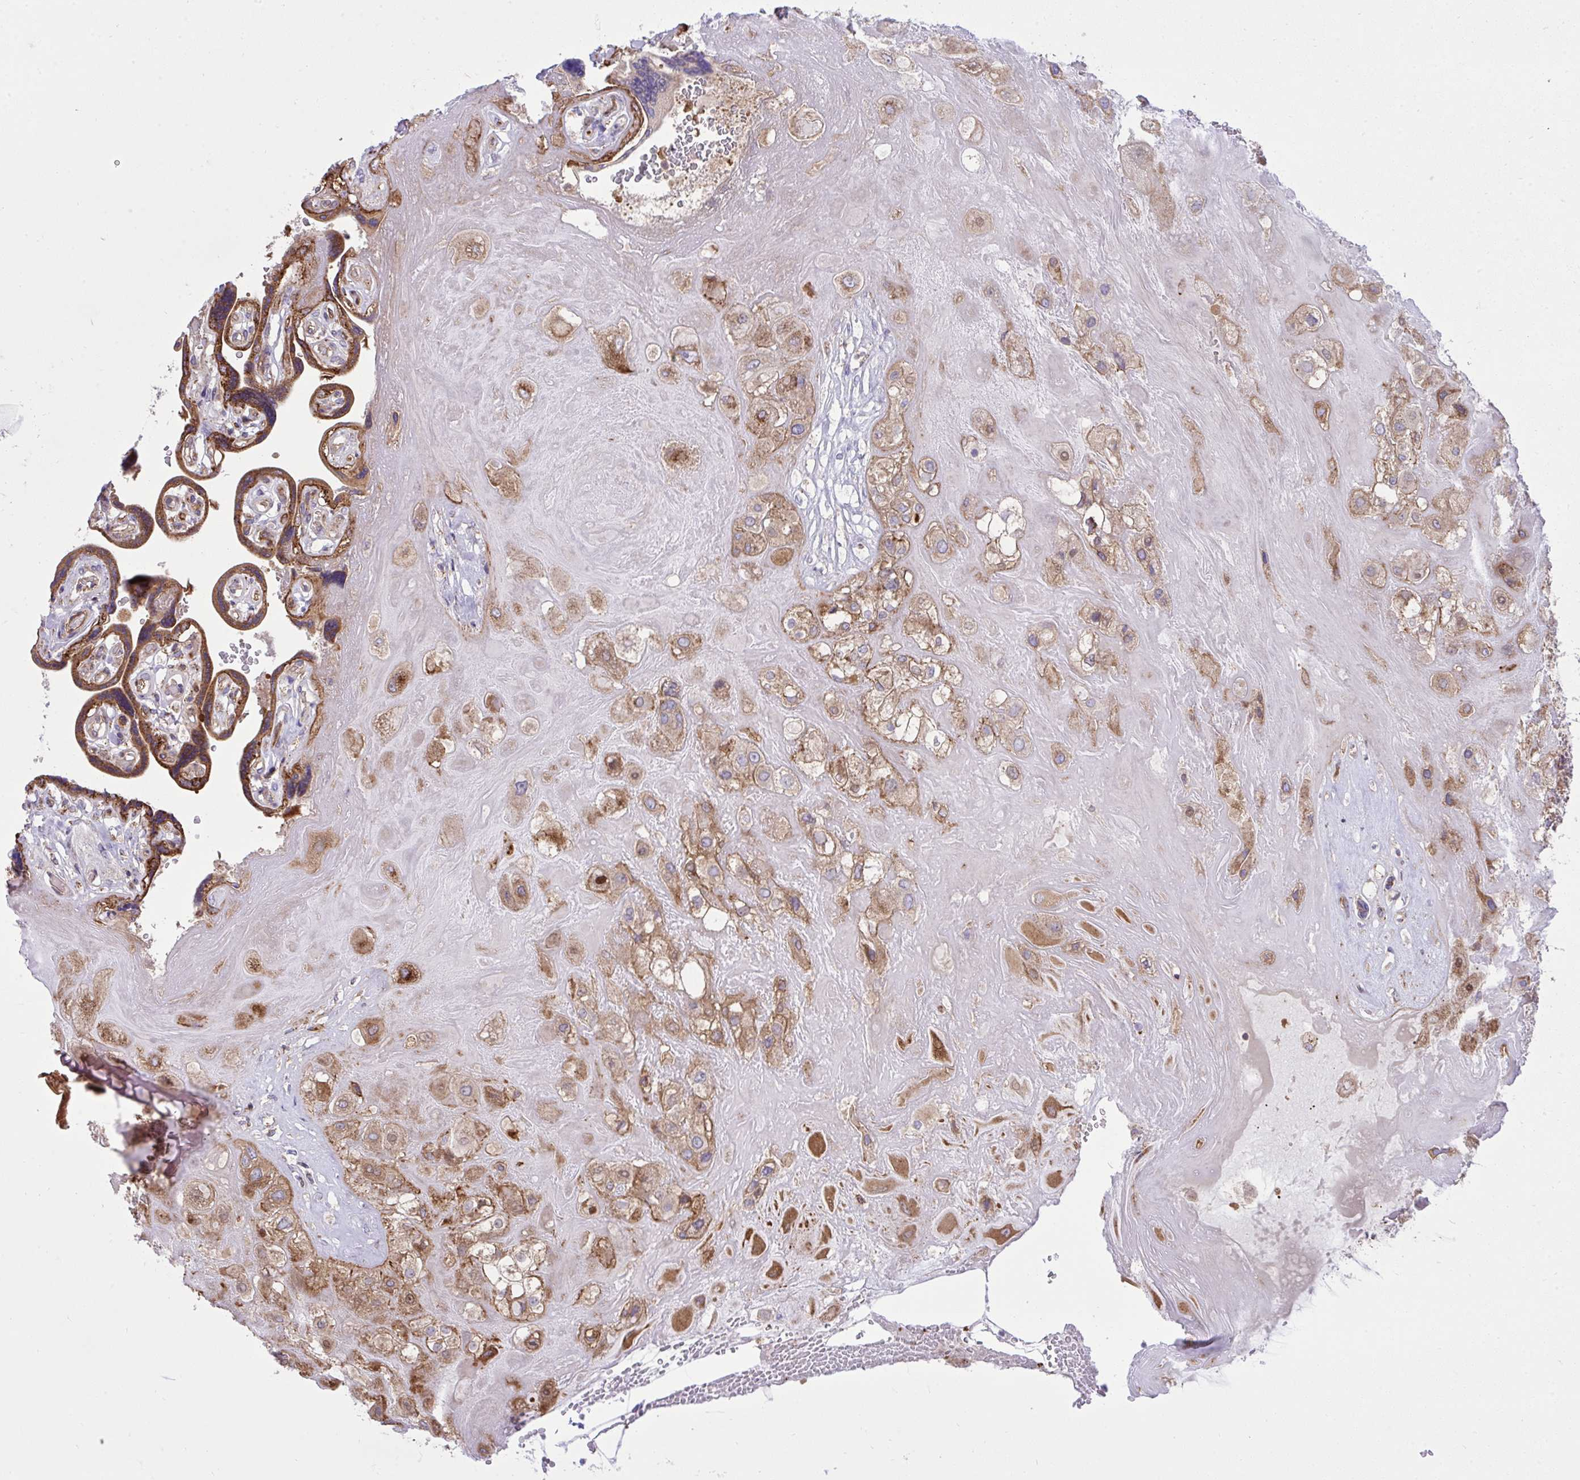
{"staining": {"intensity": "moderate", "quantity": ">75%", "location": "cytoplasmic/membranous"}, "tissue": "placenta", "cell_type": "Decidual cells", "image_type": "normal", "snomed": [{"axis": "morphology", "description": "Normal tissue, NOS"}, {"axis": "topography", "description": "Placenta"}], "caption": "An IHC histopathology image of unremarkable tissue is shown. Protein staining in brown labels moderate cytoplasmic/membranous positivity in placenta within decidual cells. Nuclei are stained in blue.", "gene": "NMNAT3", "patient": {"sex": "female", "age": 32}}